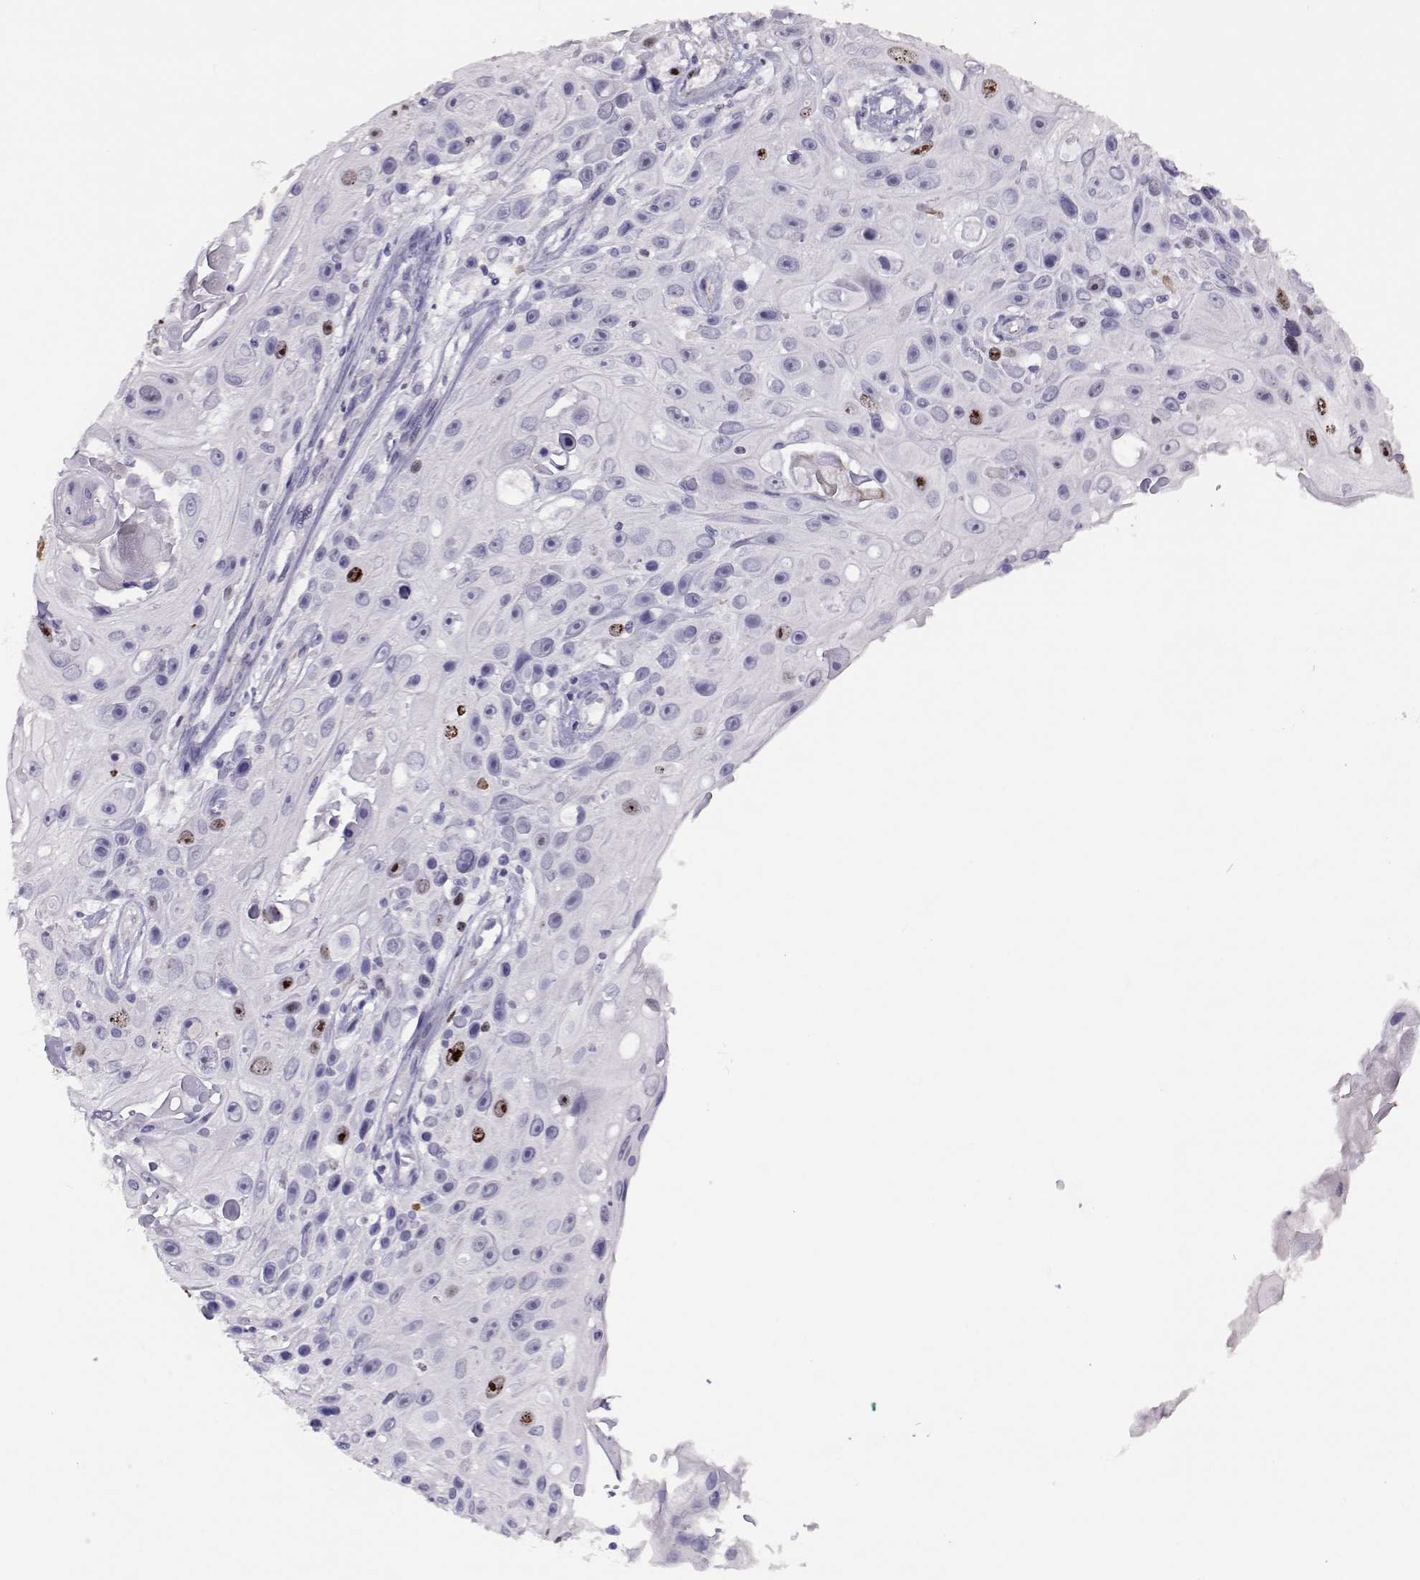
{"staining": {"intensity": "strong", "quantity": "<25%", "location": "nuclear"}, "tissue": "skin cancer", "cell_type": "Tumor cells", "image_type": "cancer", "snomed": [{"axis": "morphology", "description": "Squamous cell carcinoma, NOS"}, {"axis": "topography", "description": "Skin"}], "caption": "Tumor cells reveal strong nuclear staining in approximately <25% of cells in squamous cell carcinoma (skin).", "gene": "NPW", "patient": {"sex": "male", "age": 82}}